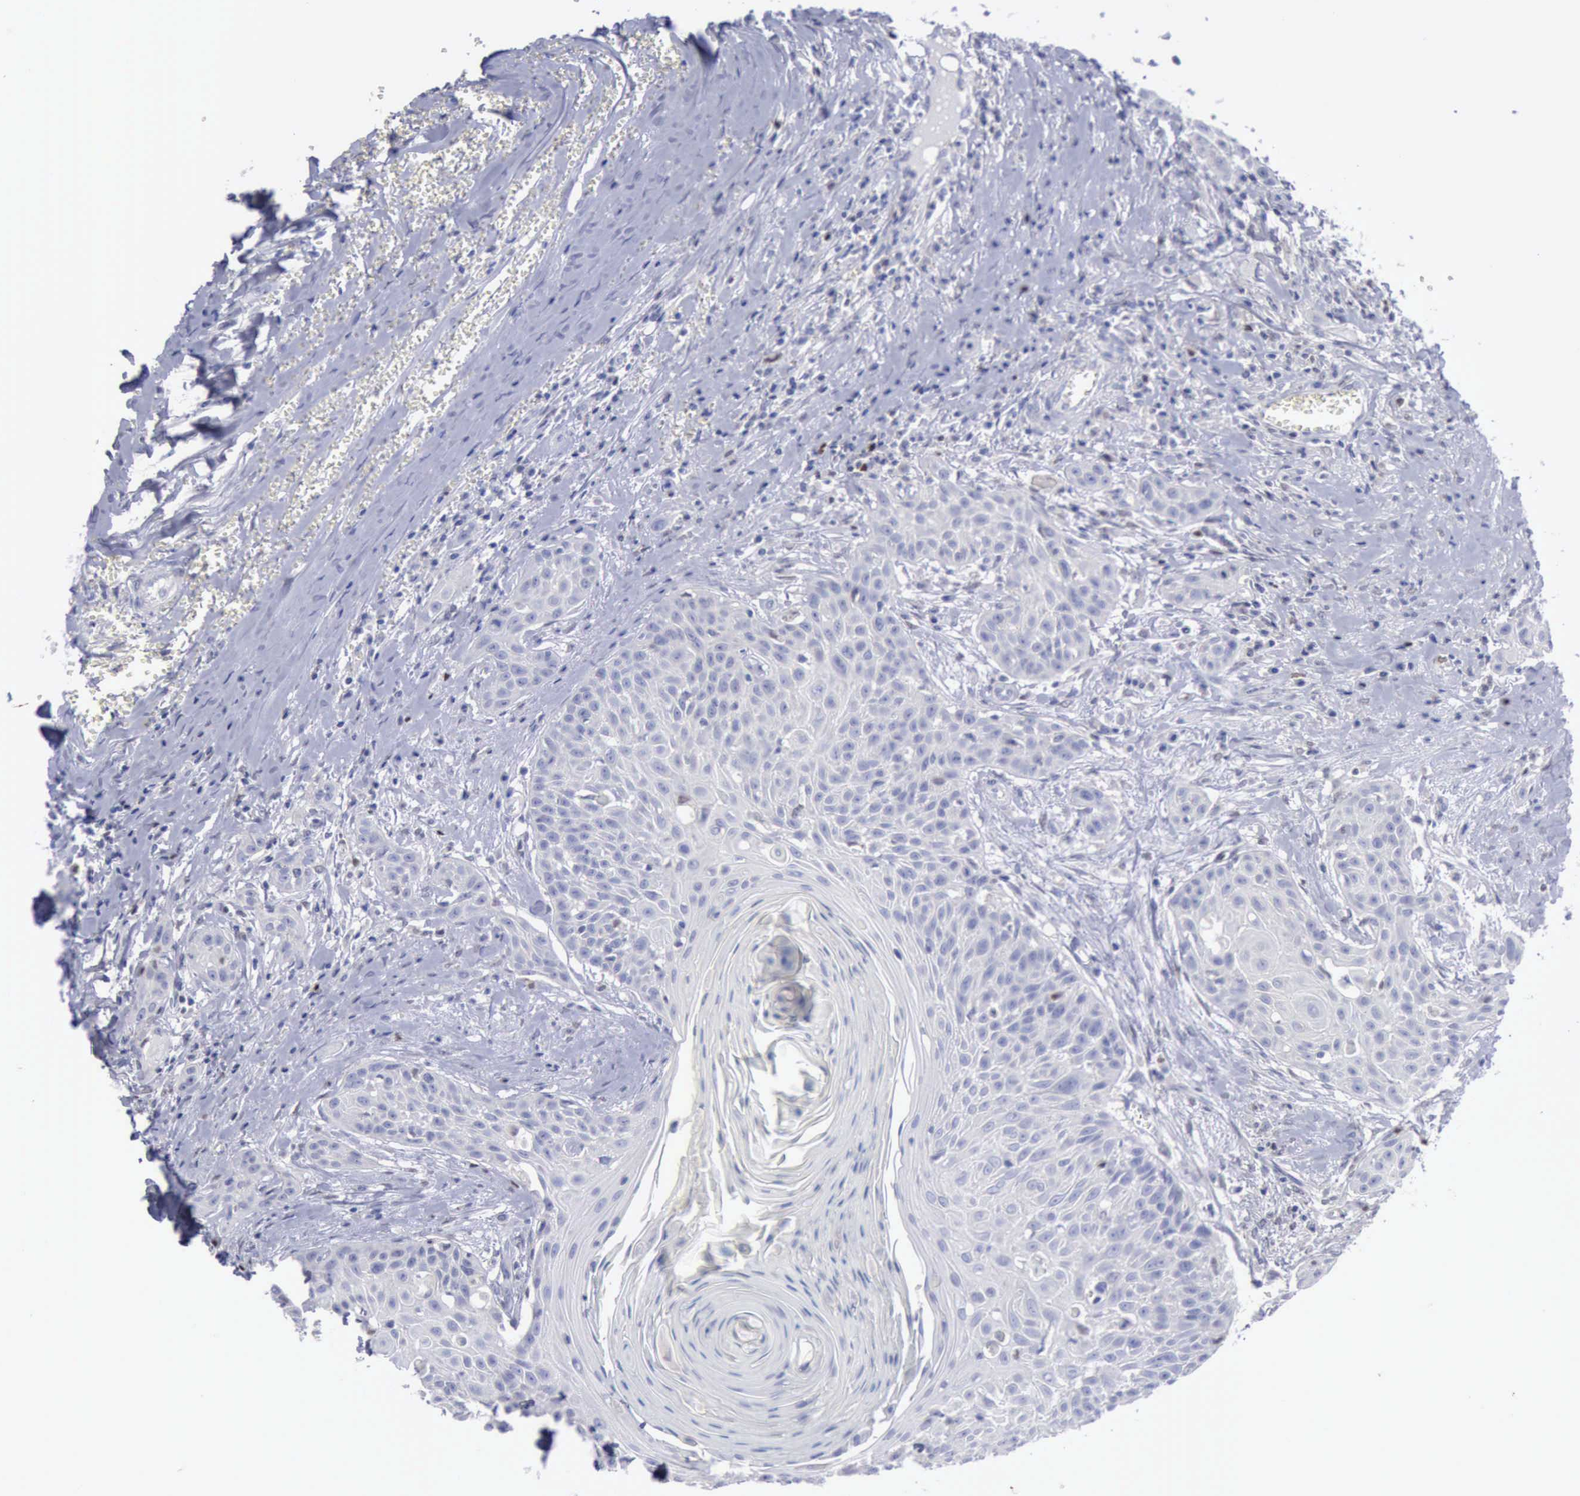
{"staining": {"intensity": "negative", "quantity": "none", "location": "none"}, "tissue": "head and neck cancer", "cell_type": "Tumor cells", "image_type": "cancer", "snomed": [{"axis": "morphology", "description": "Squamous cell carcinoma, NOS"}, {"axis": "morphology", "description": "Squamous cell carcinoma, metastatic, NOS"}, {"axis": "topography", "description": "Lymph node"}, {"axis": "topography", "description": "Salivary gland"}, {"axis": "topography", "description": "Head-Neck"}], "caption": "Immunohistochemistry image of neoplastic tissue: human head and neck metastatic squamous cell carcinoma stained with DAB (3,3'-diaminobenzidine) demonstrates no significant protein positivity in tumor cells.", "gene": "SATB2", "patient": {"sex": "female", "age": 74}}